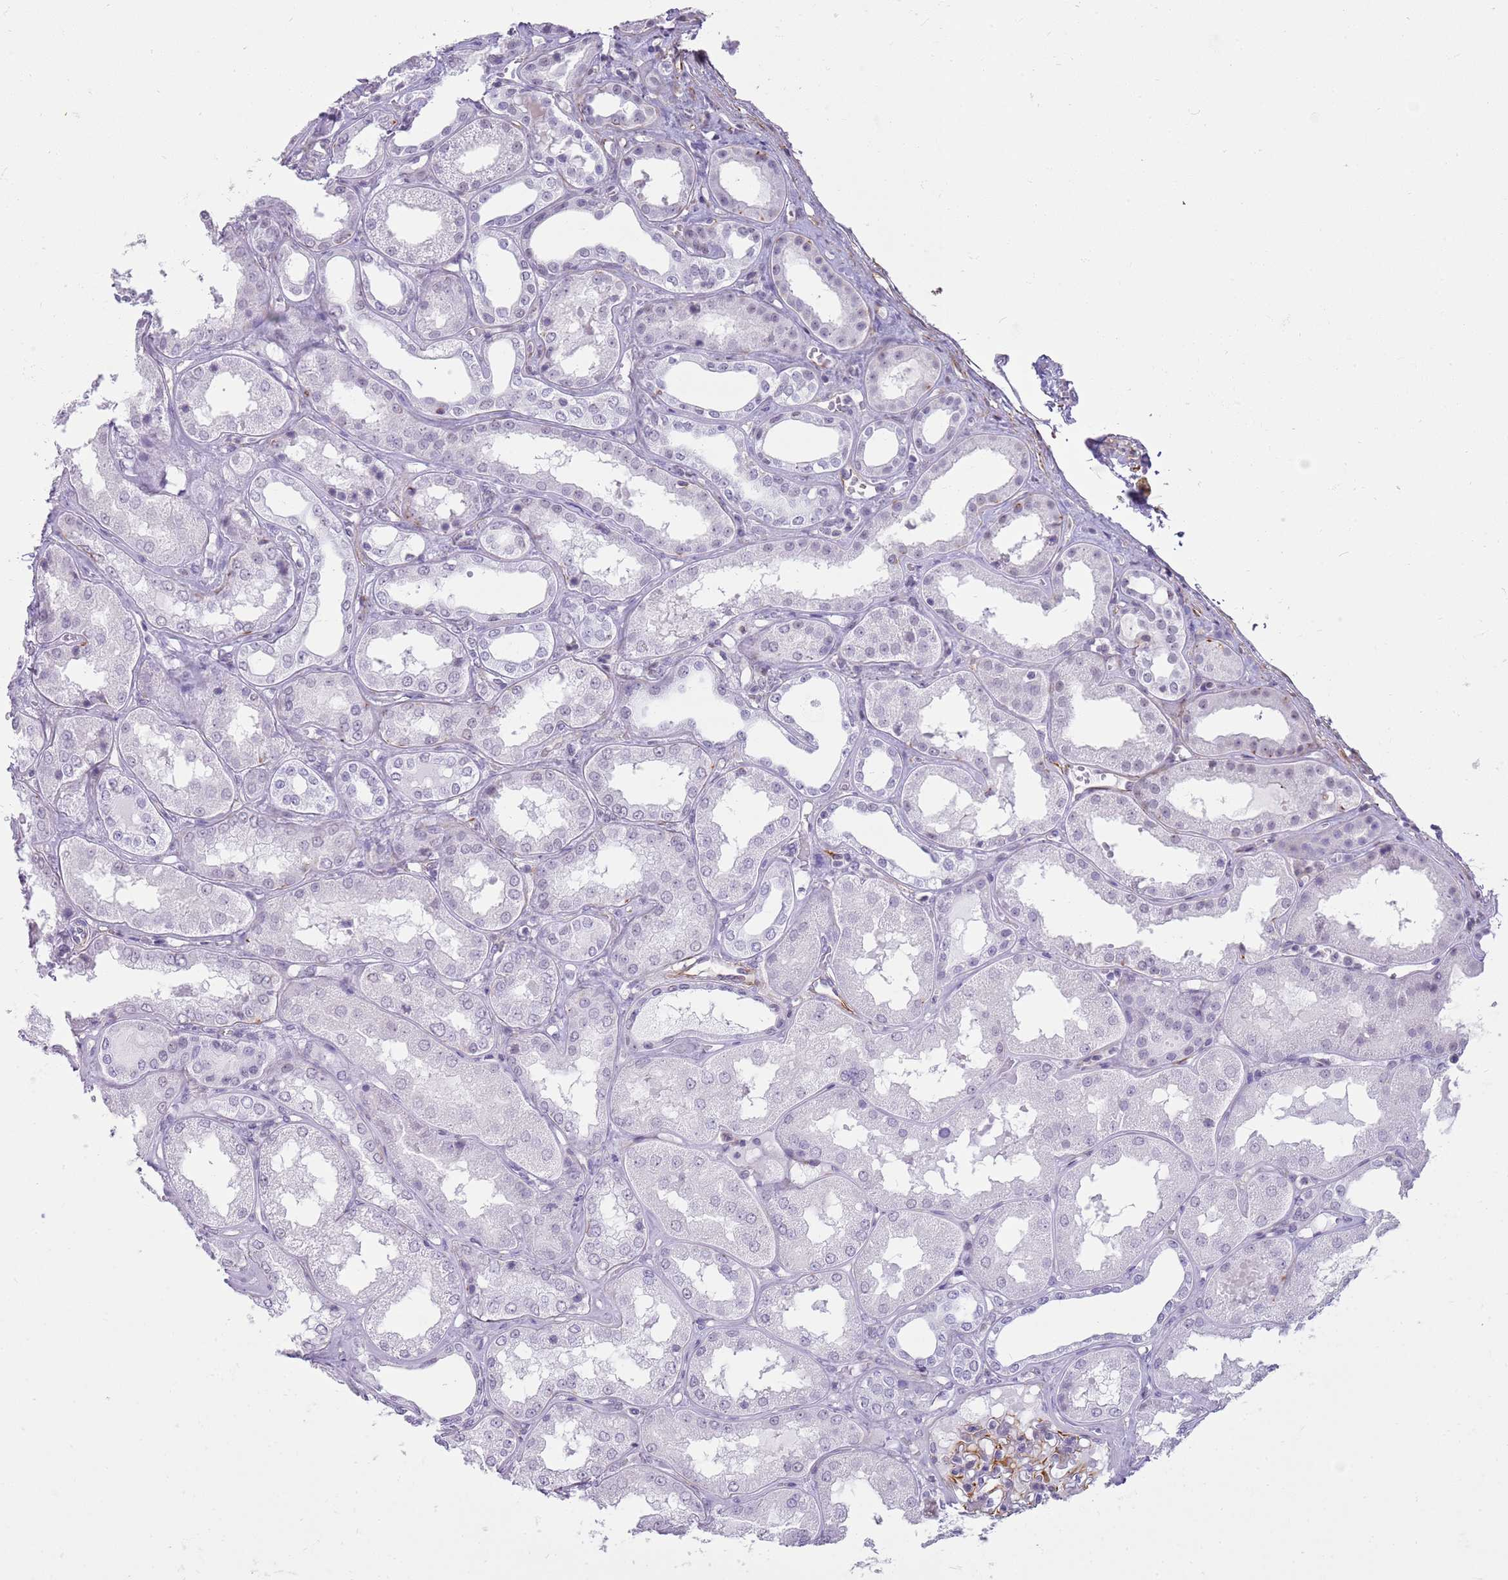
{"staining": {"intensity": "moderate", "quantity": "<25%", "location": "cytoplasmic/membranous"}, "tissue": "kidney", "cell_type": "Cells in glomeruli", "image_type": "normal", "snomed": [{"axis": "morphology", "description": "Normal tissue, NOS"}, {"axis": "topography", "description": "Kidney"}], "caption": "Brown immunohistochemical staining in unremarkable kidney exhibits moderate cytoplasmic/membranous expression in approximately <25% of cells in glomeruli.", "gene": "ENSG00000271254", "patient": {"sex": "female", "age": 56}}